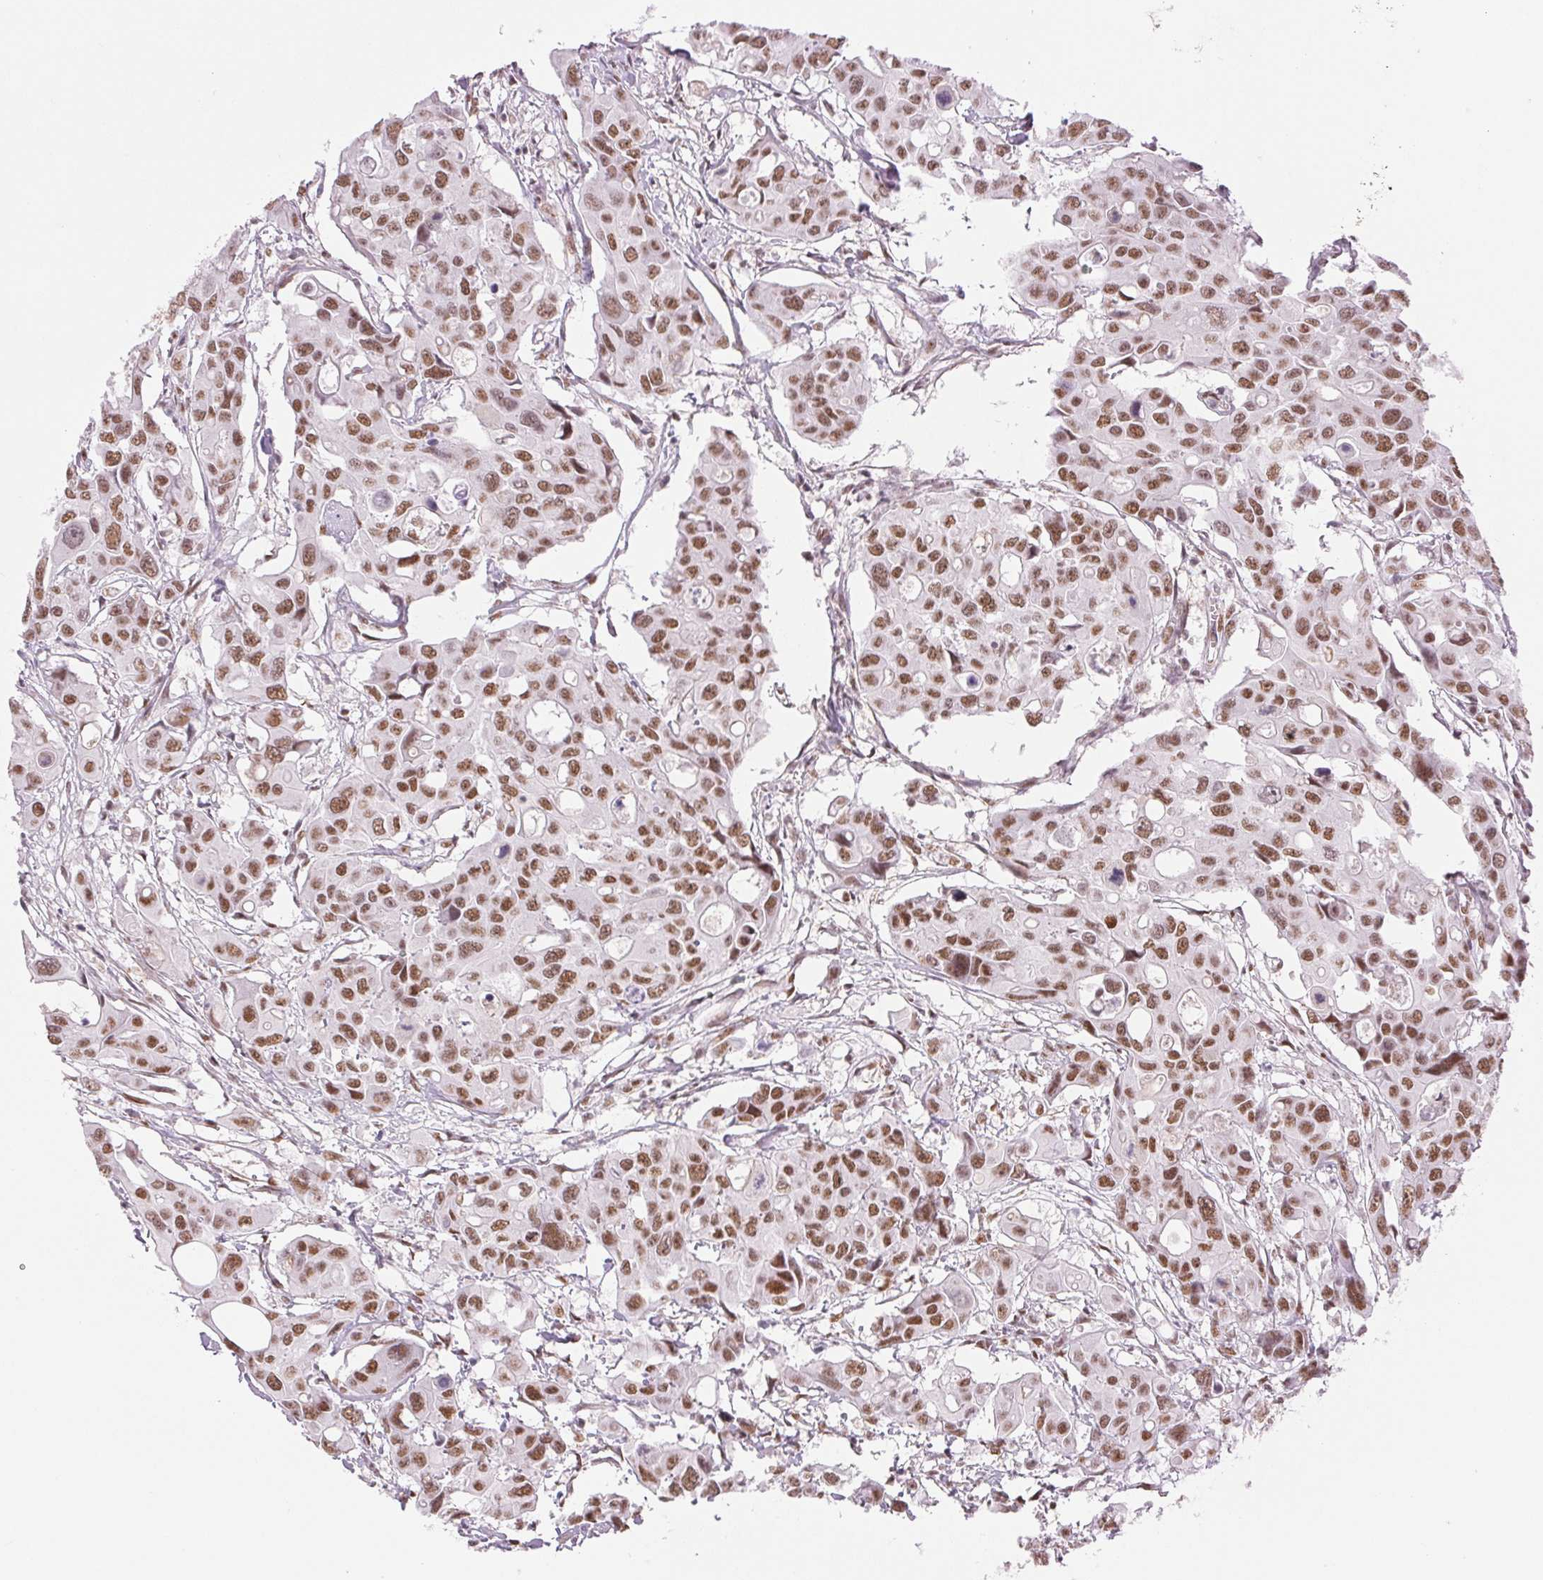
{"staining": {"intensity": "moderate", "quantity": ">75%", "location": "nuclear"}, "tissue": "colorectal cancer", "cell_type": "Tumor cells", "image_type": "cancer", "snomed": [{"axis": "morphology", "description": "Adenocarcinoma, NOS"}, {"axis": "topography", "description": "Colon"}], "caption": "This image reveals immunohistochemistry staining of human colorectal adenocarcinoma, with medium moderate nuclear staining in approximately >75% of tumor cells.", "gene": "ZFR2", "patient": {"sex": "male", "age": 77}}